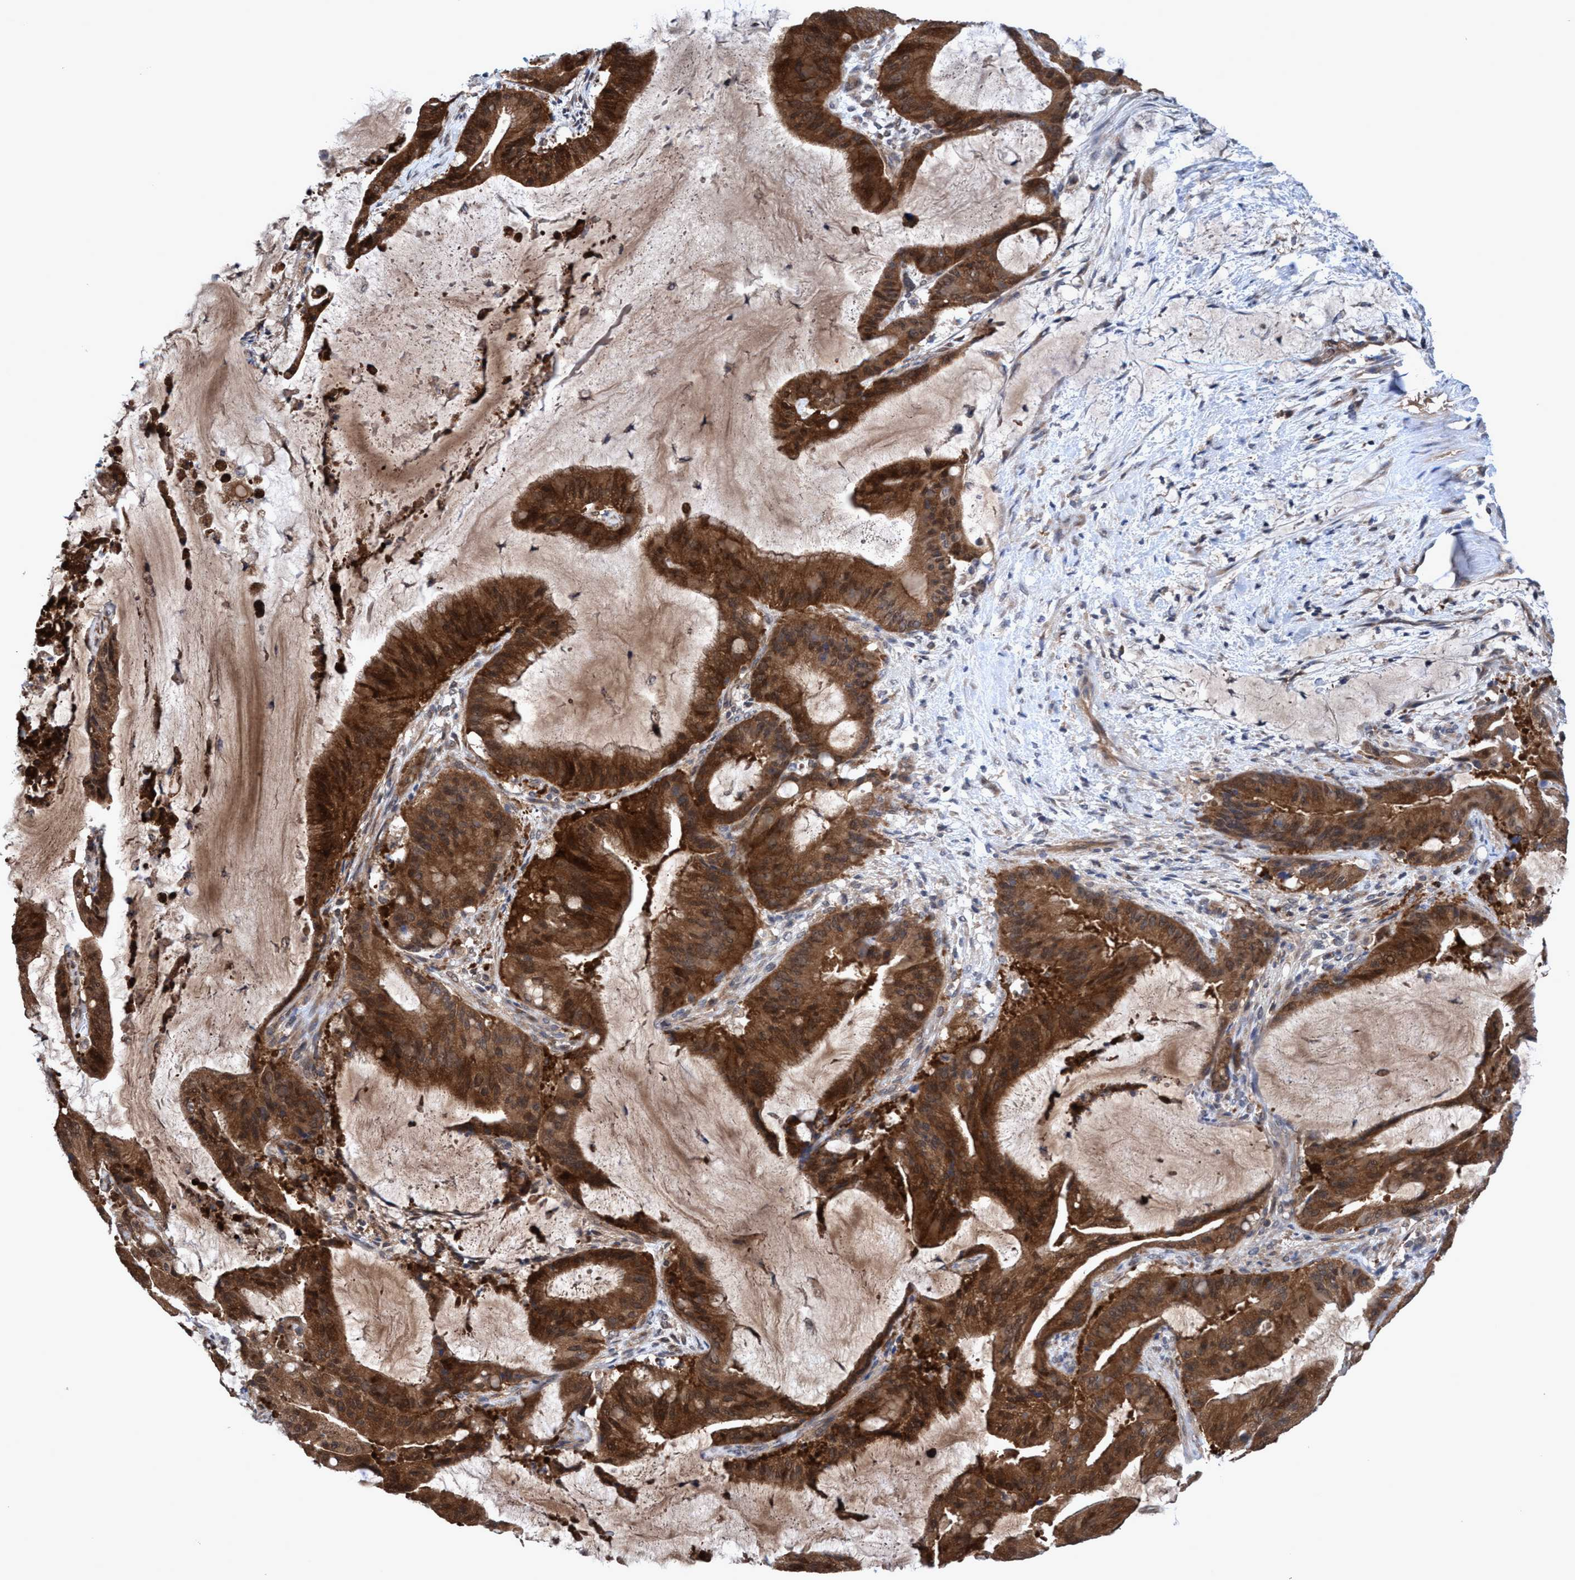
{"staining": {"intensity": "strong", "quantity": ">75%", "location": "cytoplasmic/membranous"}, "tissue": "liver cancer", "cell_type": "Tumor cells", "image_type": "cancer", "snomed": [{"axis": "morphology", "description": "Normal tissue, NOS"}, {"axis": "morphology", "description": "Cholangiocarcinoma"}, {"axis": "topography", "description": "Liver"}, {"axis": "topography", "description": "Peripheral nerve tissue"}], "caption": "High-magnification brightfield microscopy of liver cancer stained with DAB (brown) and counterstained with hematoxylin (blue). tumor cells exhibit strong cytoplasmic/membranous staining is seen in about>75% of cells.", "gene": "GLOD4", "patient": {"sex": "female", "age": 73}}